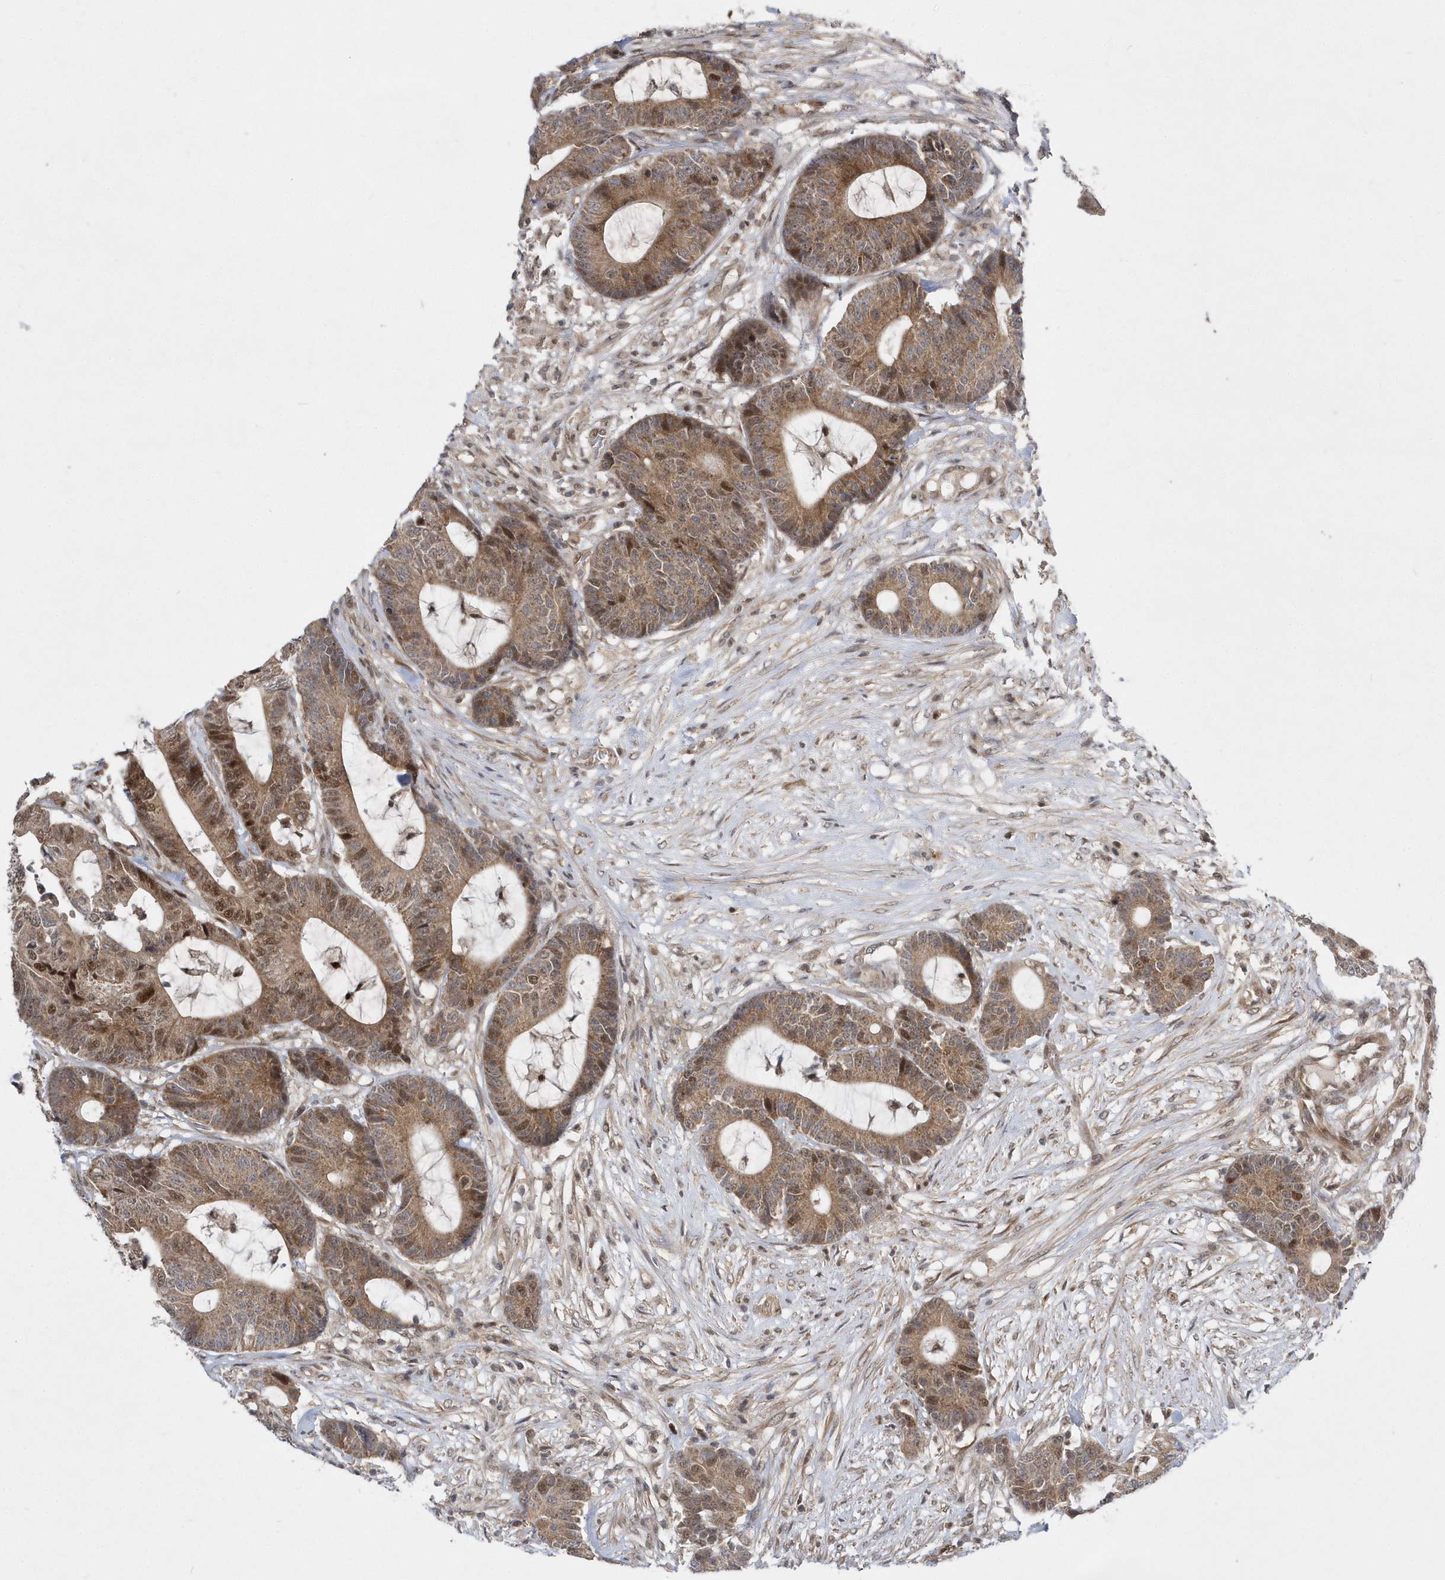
{"staining": {"intensity": "moderate", "quantity": ">75%", "location": "cytoplasmic/membranous,nuclear"}, "tissue": "colorectal cancer", "cell_type": "Tumor cells", "image_type": "cancer", "snomed": [{"axis": "morphology", "description": "Adenocarcinoma, NOS"}, {"axis": "topography", "description": "Colon"}], "caption": "Moderate cytoplasmic/membranous and nuclear protein positivity is identified in approximately >75% of tumor cells in colorectal adenocarcinoma.", "gene": "MXI1", "patient": {"sex": "female", "age": 84}}